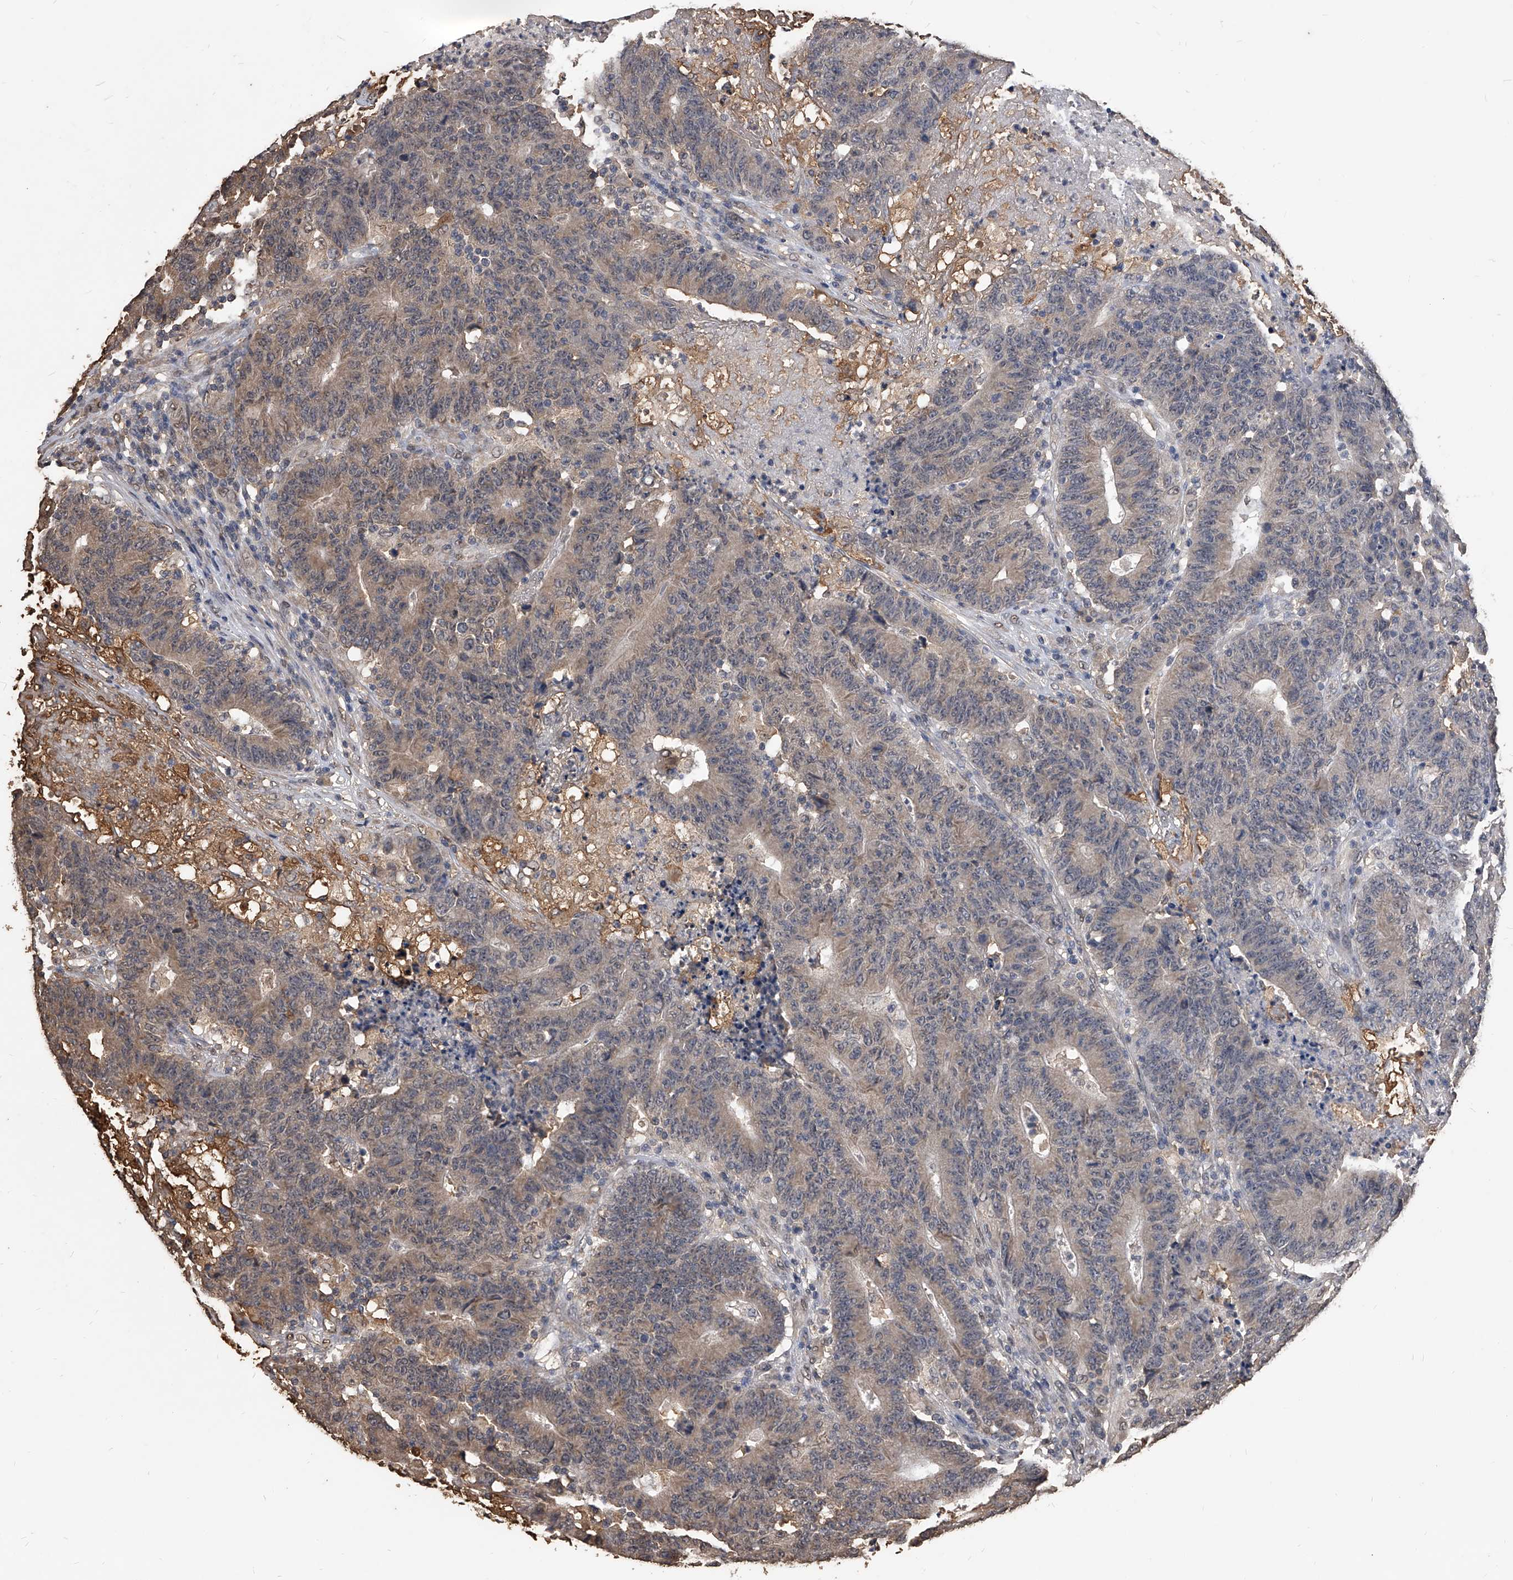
{"staining": {"intensity": "weak", "quantity": "25%-75%", "location": "nuclear"}, "tissue": "colorectal cancer", "cell_type": "Tumor cells", "image_type": "cancer", "snomed": [{"axis": "morphology", "description": "Normal tissue, NOS"}, {"axis": "morphology", "description": "Adenocarcinoma, NOS"}, {"axis": "topography", "description": "Colon"}], "caption": "A micrograph of human colorectal adenocarcinoma stained for a protein demonstrates weak nuclear brown staining in tumor cells.", "gene": "FBXL4", "patient": {"sex": "female", "age": 75}}